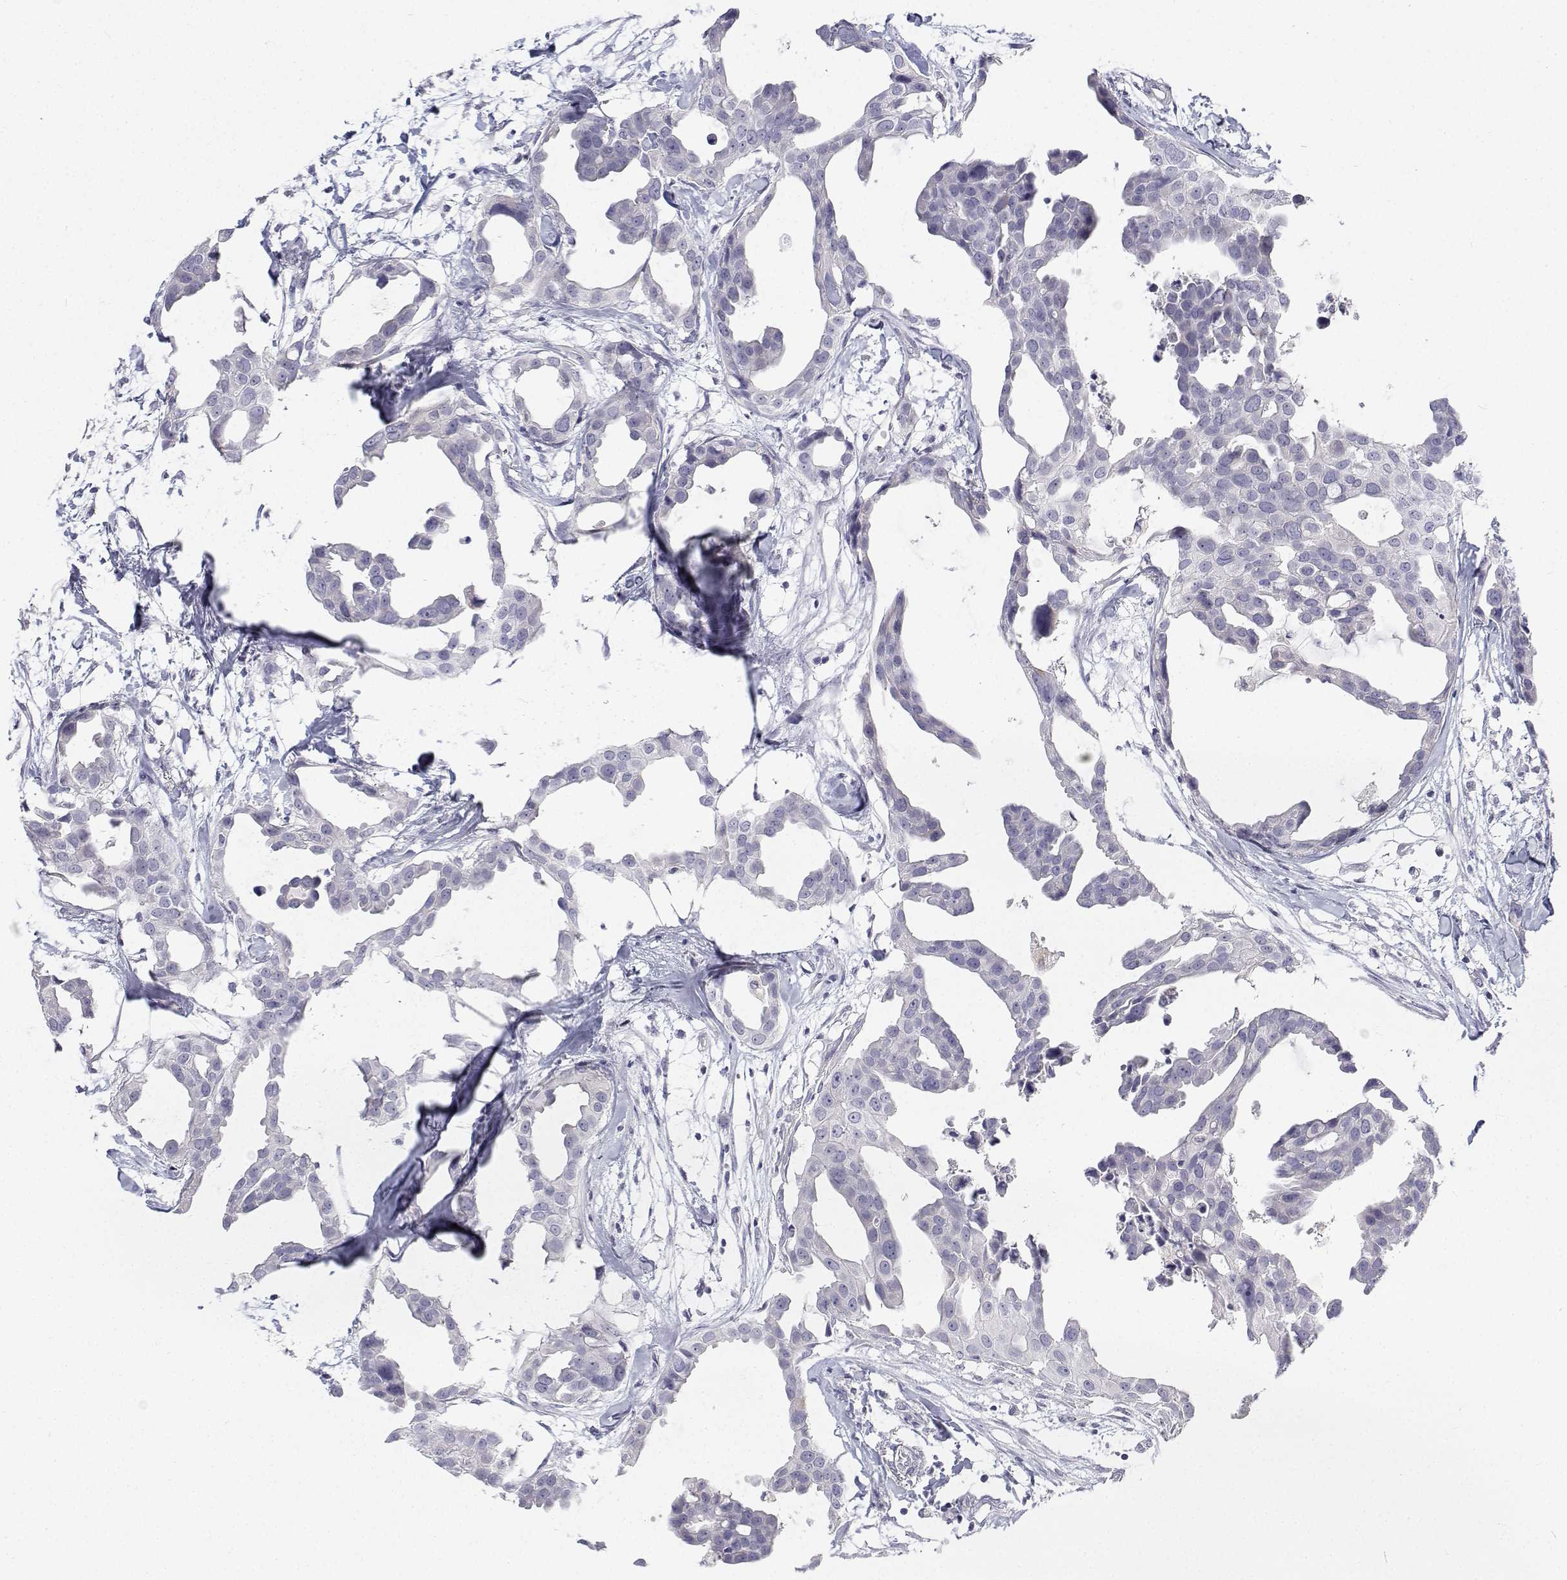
{"staining": {"intensity": "negative", "quantity": "none", "location": "none"}, "tissue": "breast cancer", "cell_type": "Tumor cells", "image_type": "cancer", "snomed": [{"axis": "morphology", "description": "Duct carcinoma"}, {"axis": "topography", "description": "Breast"}], "caption": "IHC histopathology image of breast invasive ductal carcinoma stained for a protein (brown), which exhibits no staining in tumor cells.", "gene": "NCR2", "patient": {"sex": "female", "age": 38}}